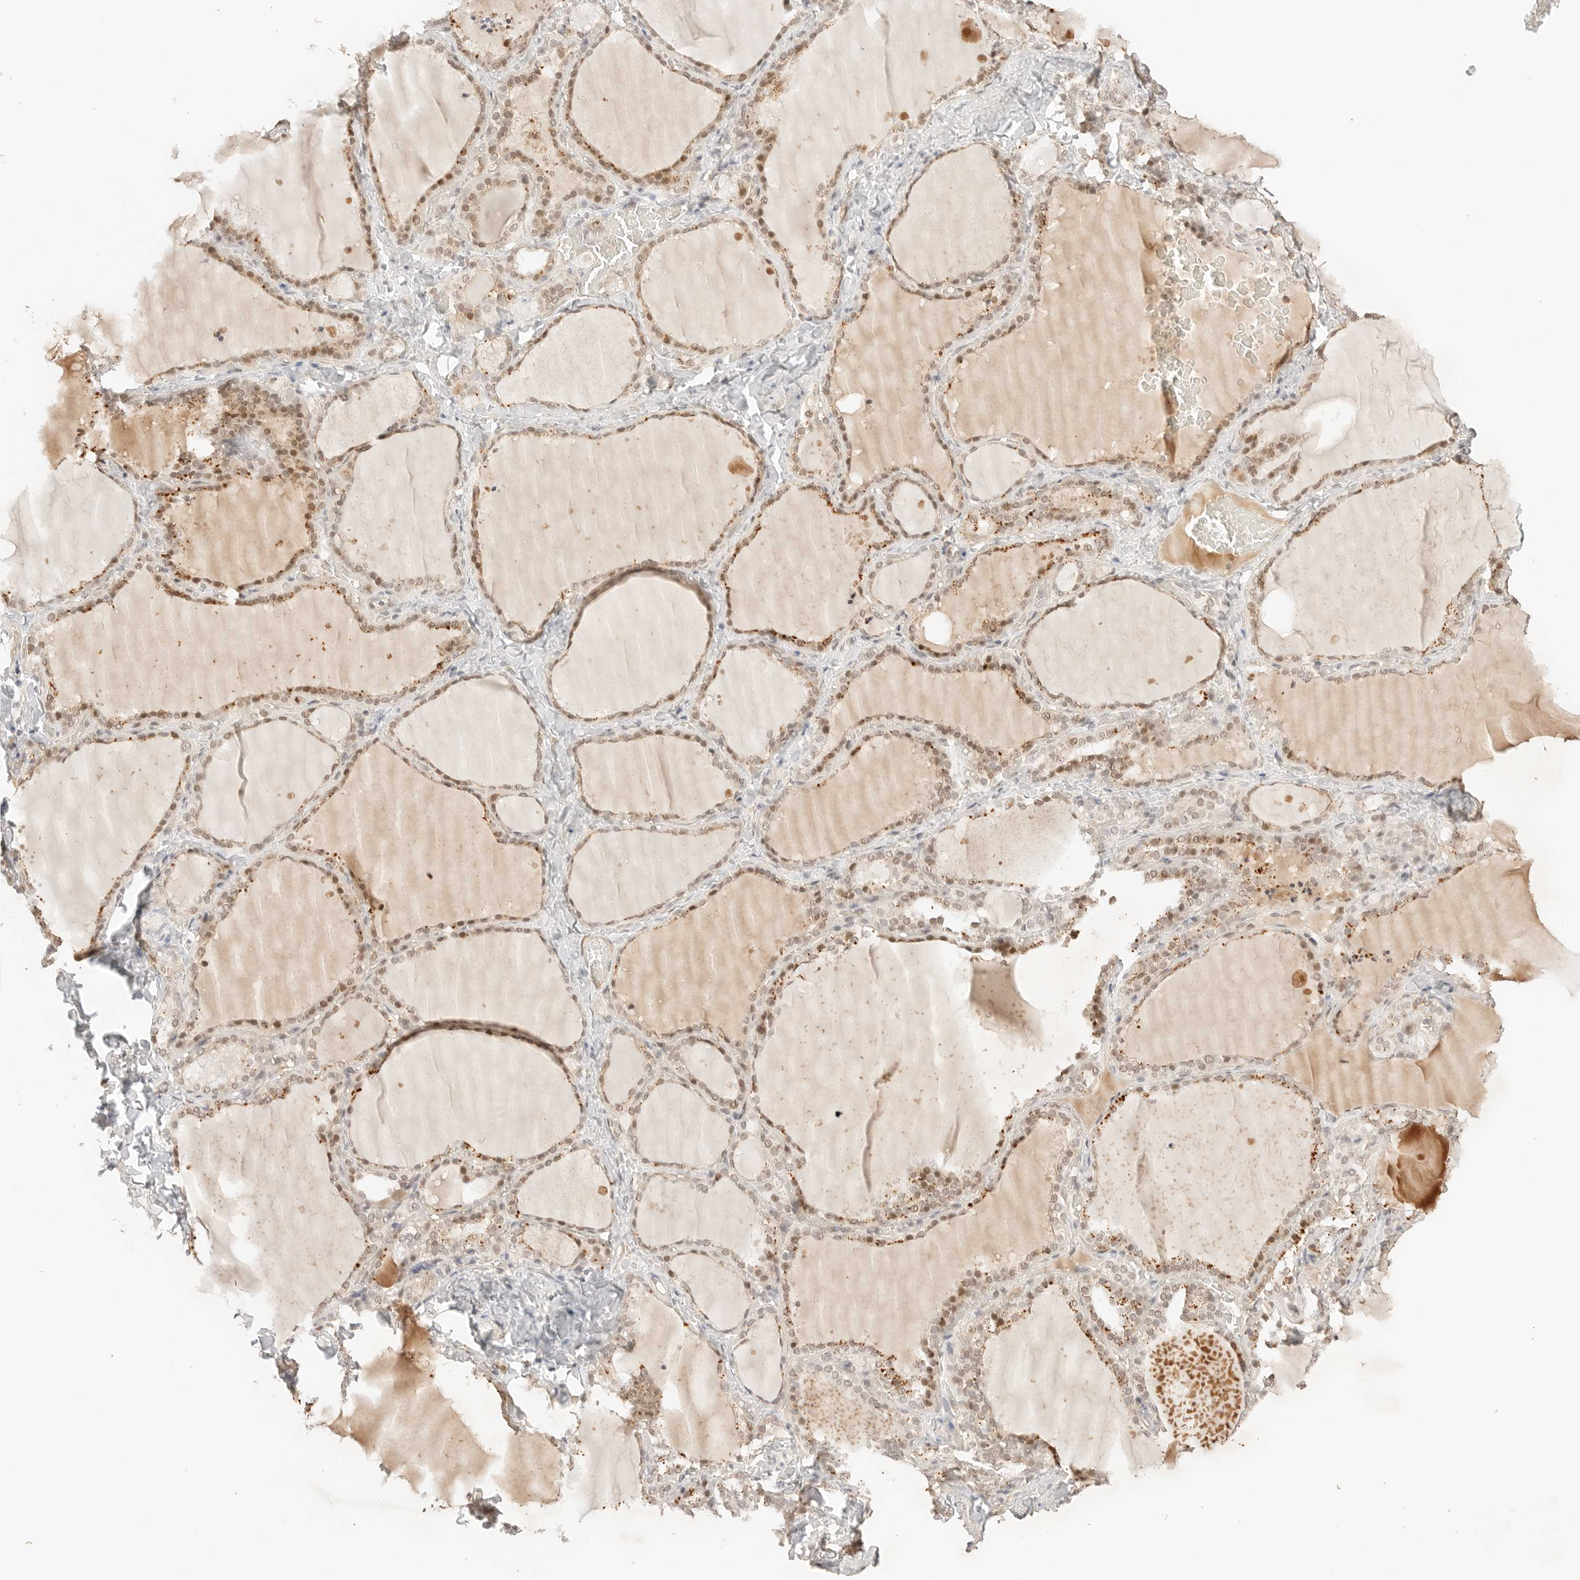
{"staining": {"intensity": "moderate", "quantity": ">75%", "location": "cytoplasmic/membranous,nuclear"}, "tissue": "thyroid gland", "cell_type": "Glandular cells", "image_type": "normal", "snomed": [{"axis": "morphology", "description": "Normal tissue, NOS"}, {"axis": "topography", "description": "Thyroid gland"}], "caption": "Immunohistochemistry image of unremarkable thyroid gland: human thyroid gland stained using IHC demonstrates medium levels of moderate protein expression localized specifically in the cytoplasmic/membranous,nuclear of glandular cells, appearing as a cytoplasmic/membranous,nuclear brown color.", "gene": "RPS6KL1", "patient": {"sex": "female", "age": 22}}